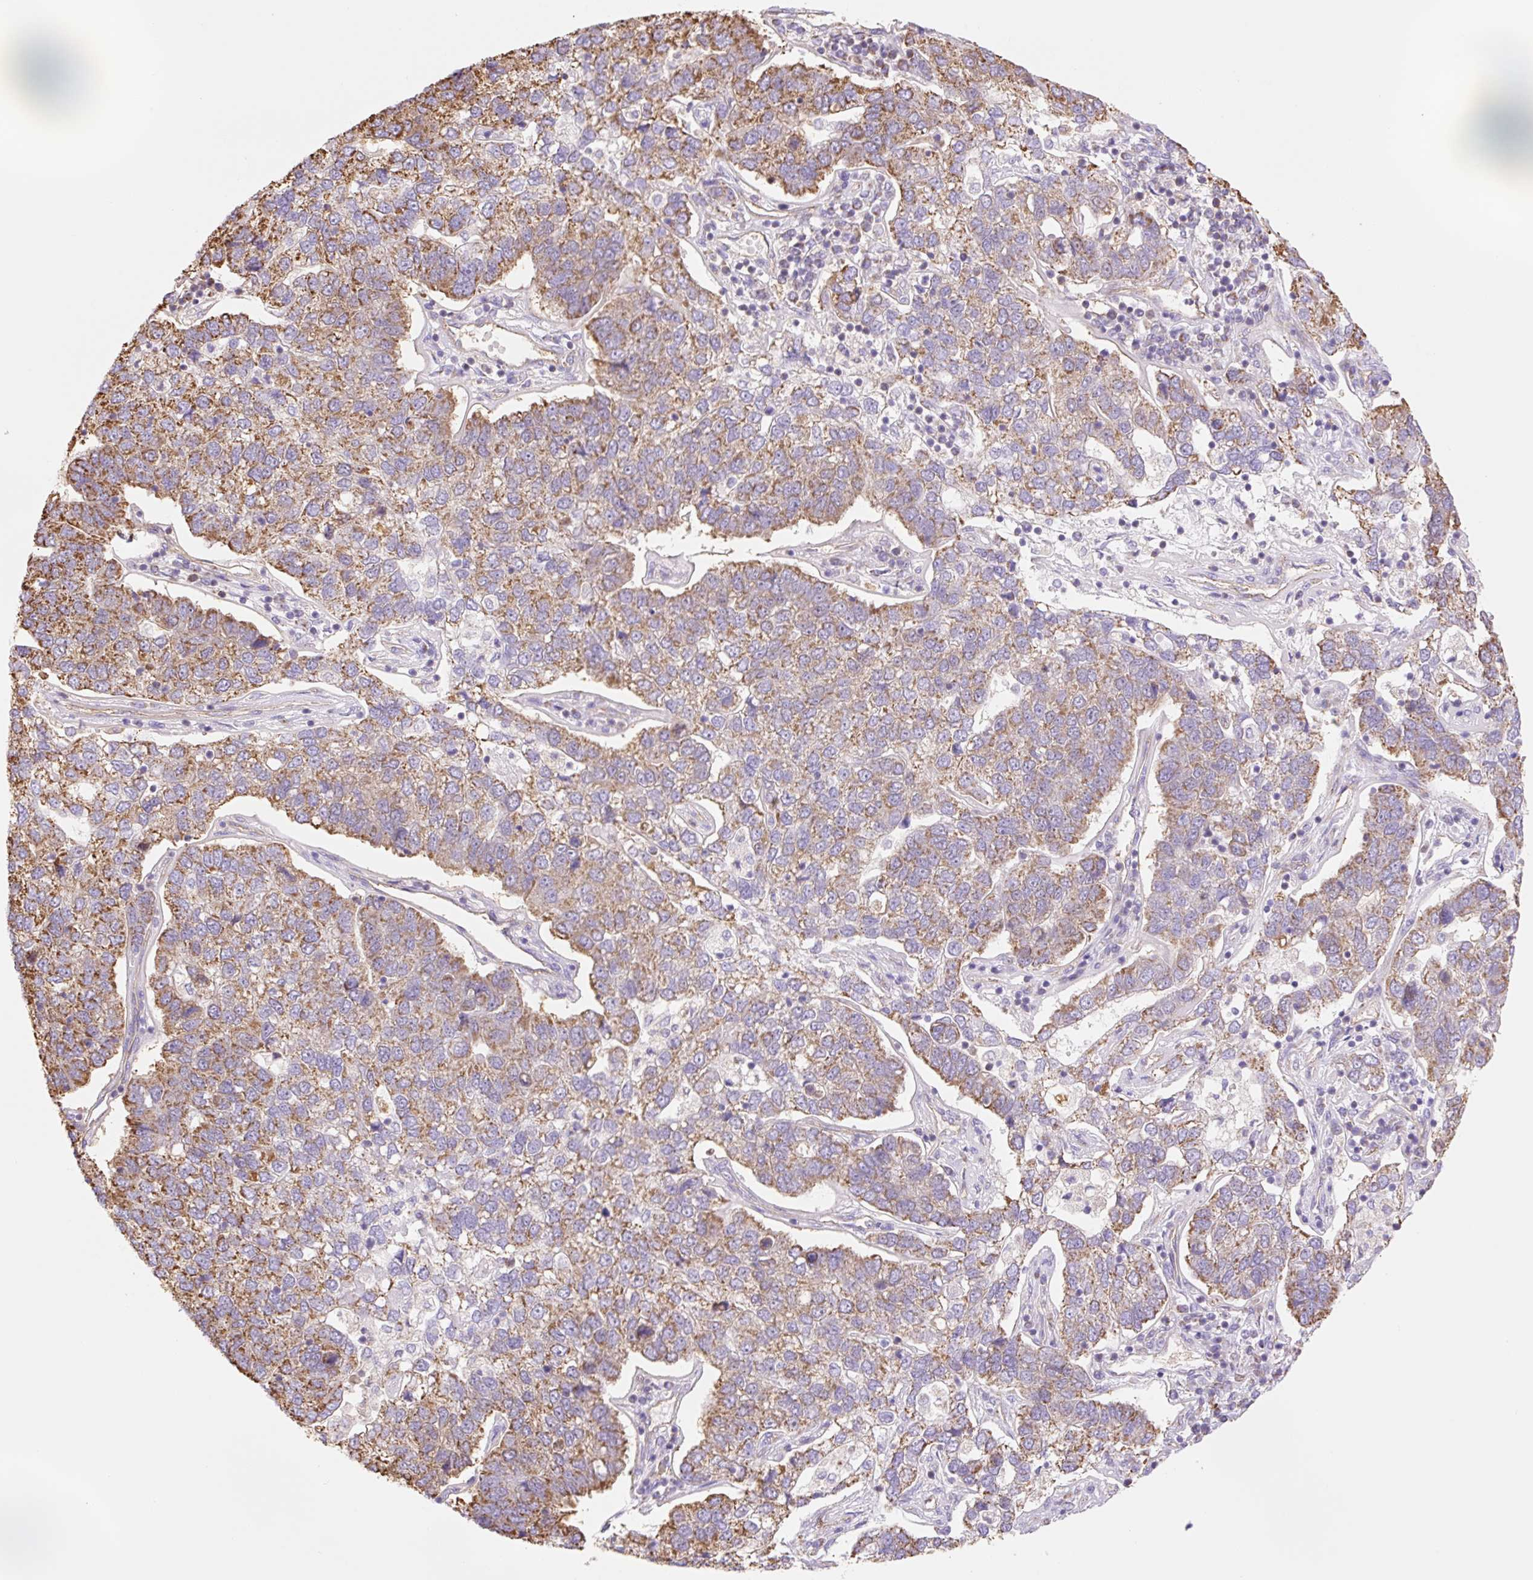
{"staining": {"intensity": "moderate", "quantity": ">75%", "location": "cytoplasmic/membranous"}, "tissue": "pancreatic cancer", "cell_type": "Tumor cells", "image_type": "cancer", "snomed": [{"axis": "morphology", "description": "Adenocarcinoma, NOS"}, {"axis": "topography", "description": "Pancreas"}], "caption": "DAB immunohistochemical staining of human pancreatic cancer (adenocarcinoma) reveals moderate cytoplasmic/membranous protein staining in approximately >75% of tumor cells. Nuclei are stained in blue.", "gene": "ESAM", "patient": {"sex": "female", "age": 61}}